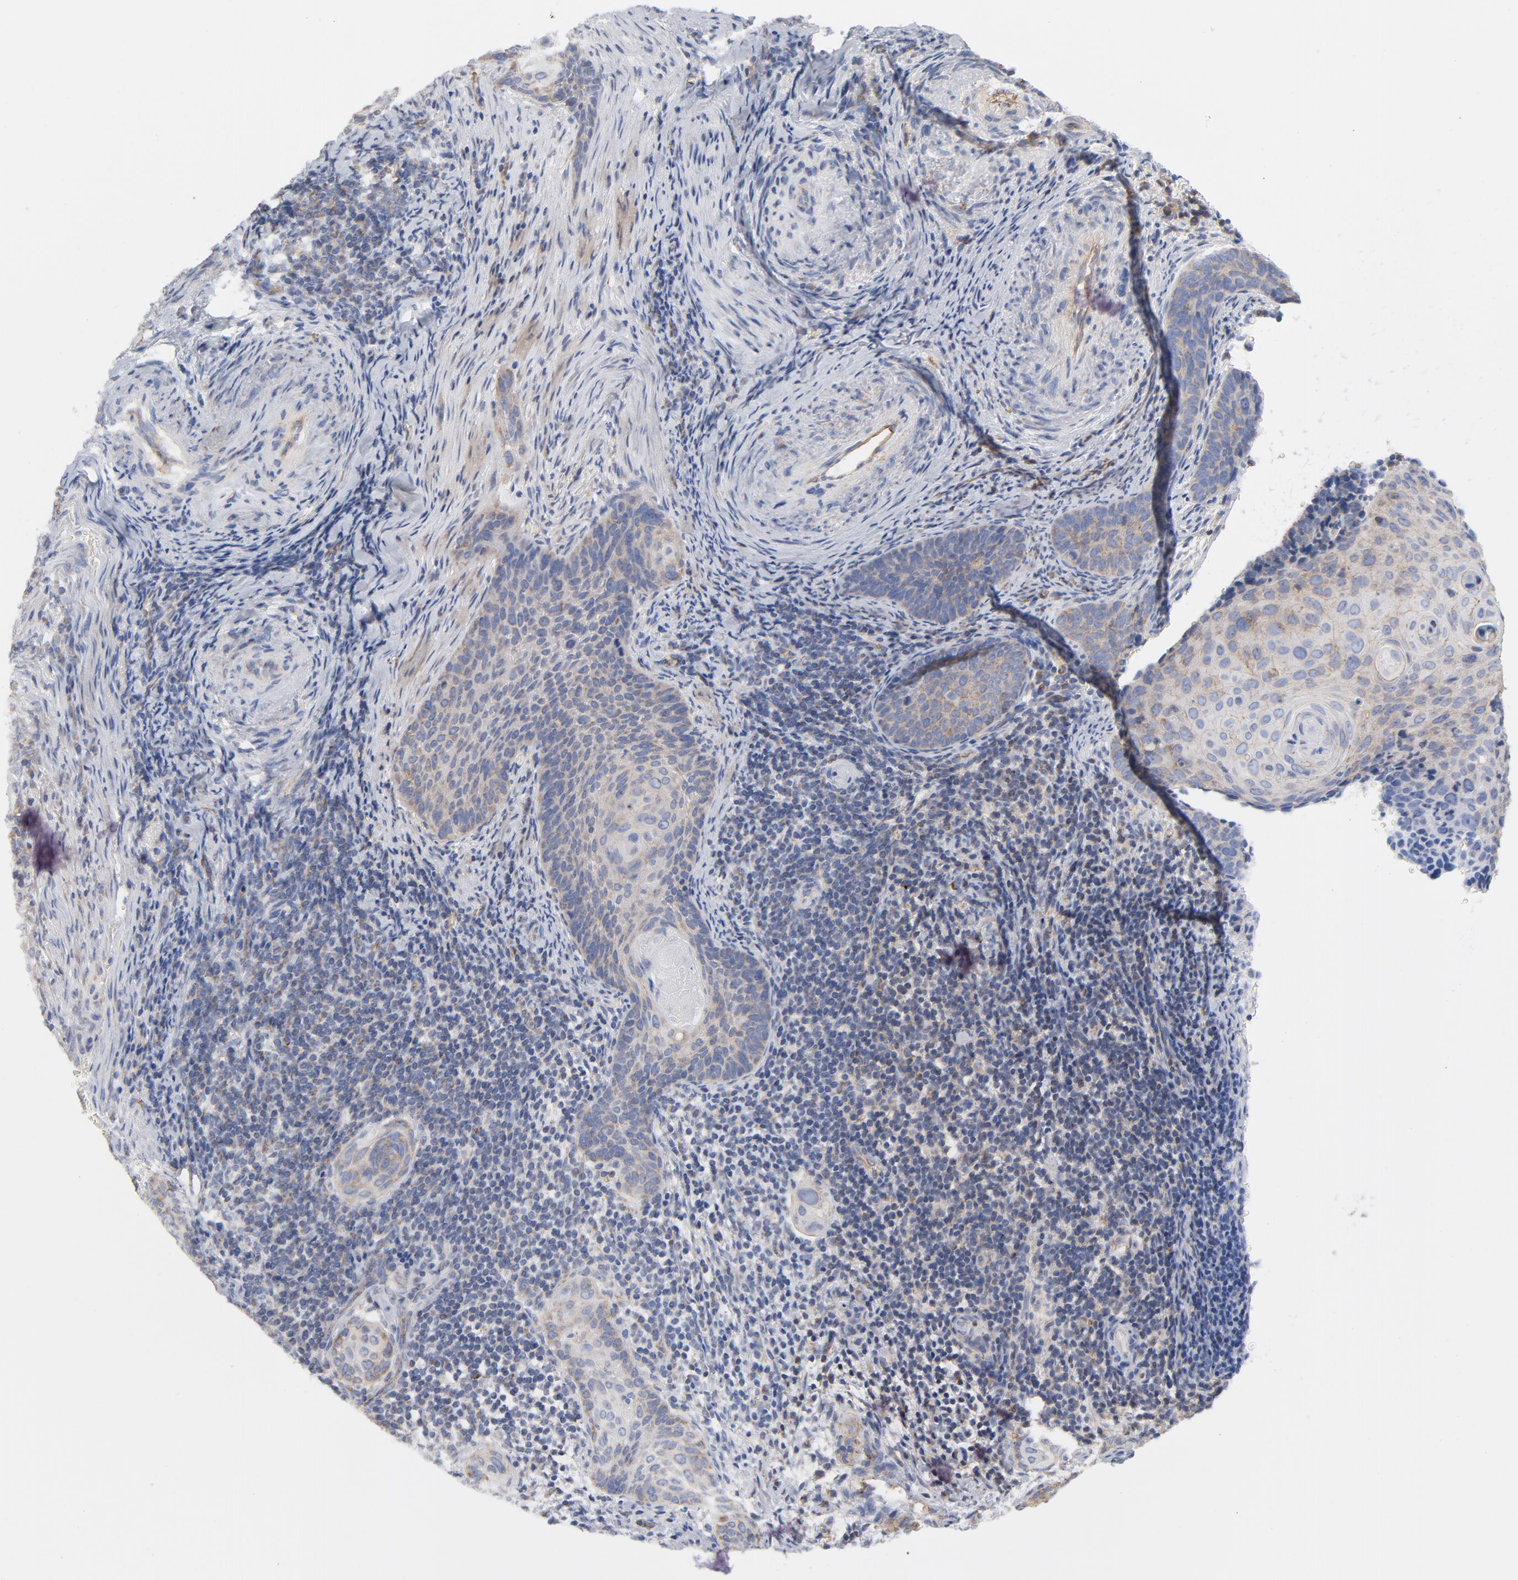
{"staining": {"intensity": "moderate", "quantity": ">75%", "location": "cytoplasmic/membranous"}, "tissue": "cervical cancer", "cell_type": "Tumor cells", "image_type": "cancer", "snomed": [{"axis": "morphology", "description": "Squamous cell carcinoma, NOS"}, {"axis": "topography", "description": "Cervix"}], "caption": "A brown stain labels moderate cytoplasmic/membranous expression of a protein in cervical cancer tumor cells.", "gene": "OXA1L", "patient": {"sex": "female", "age": 33}}